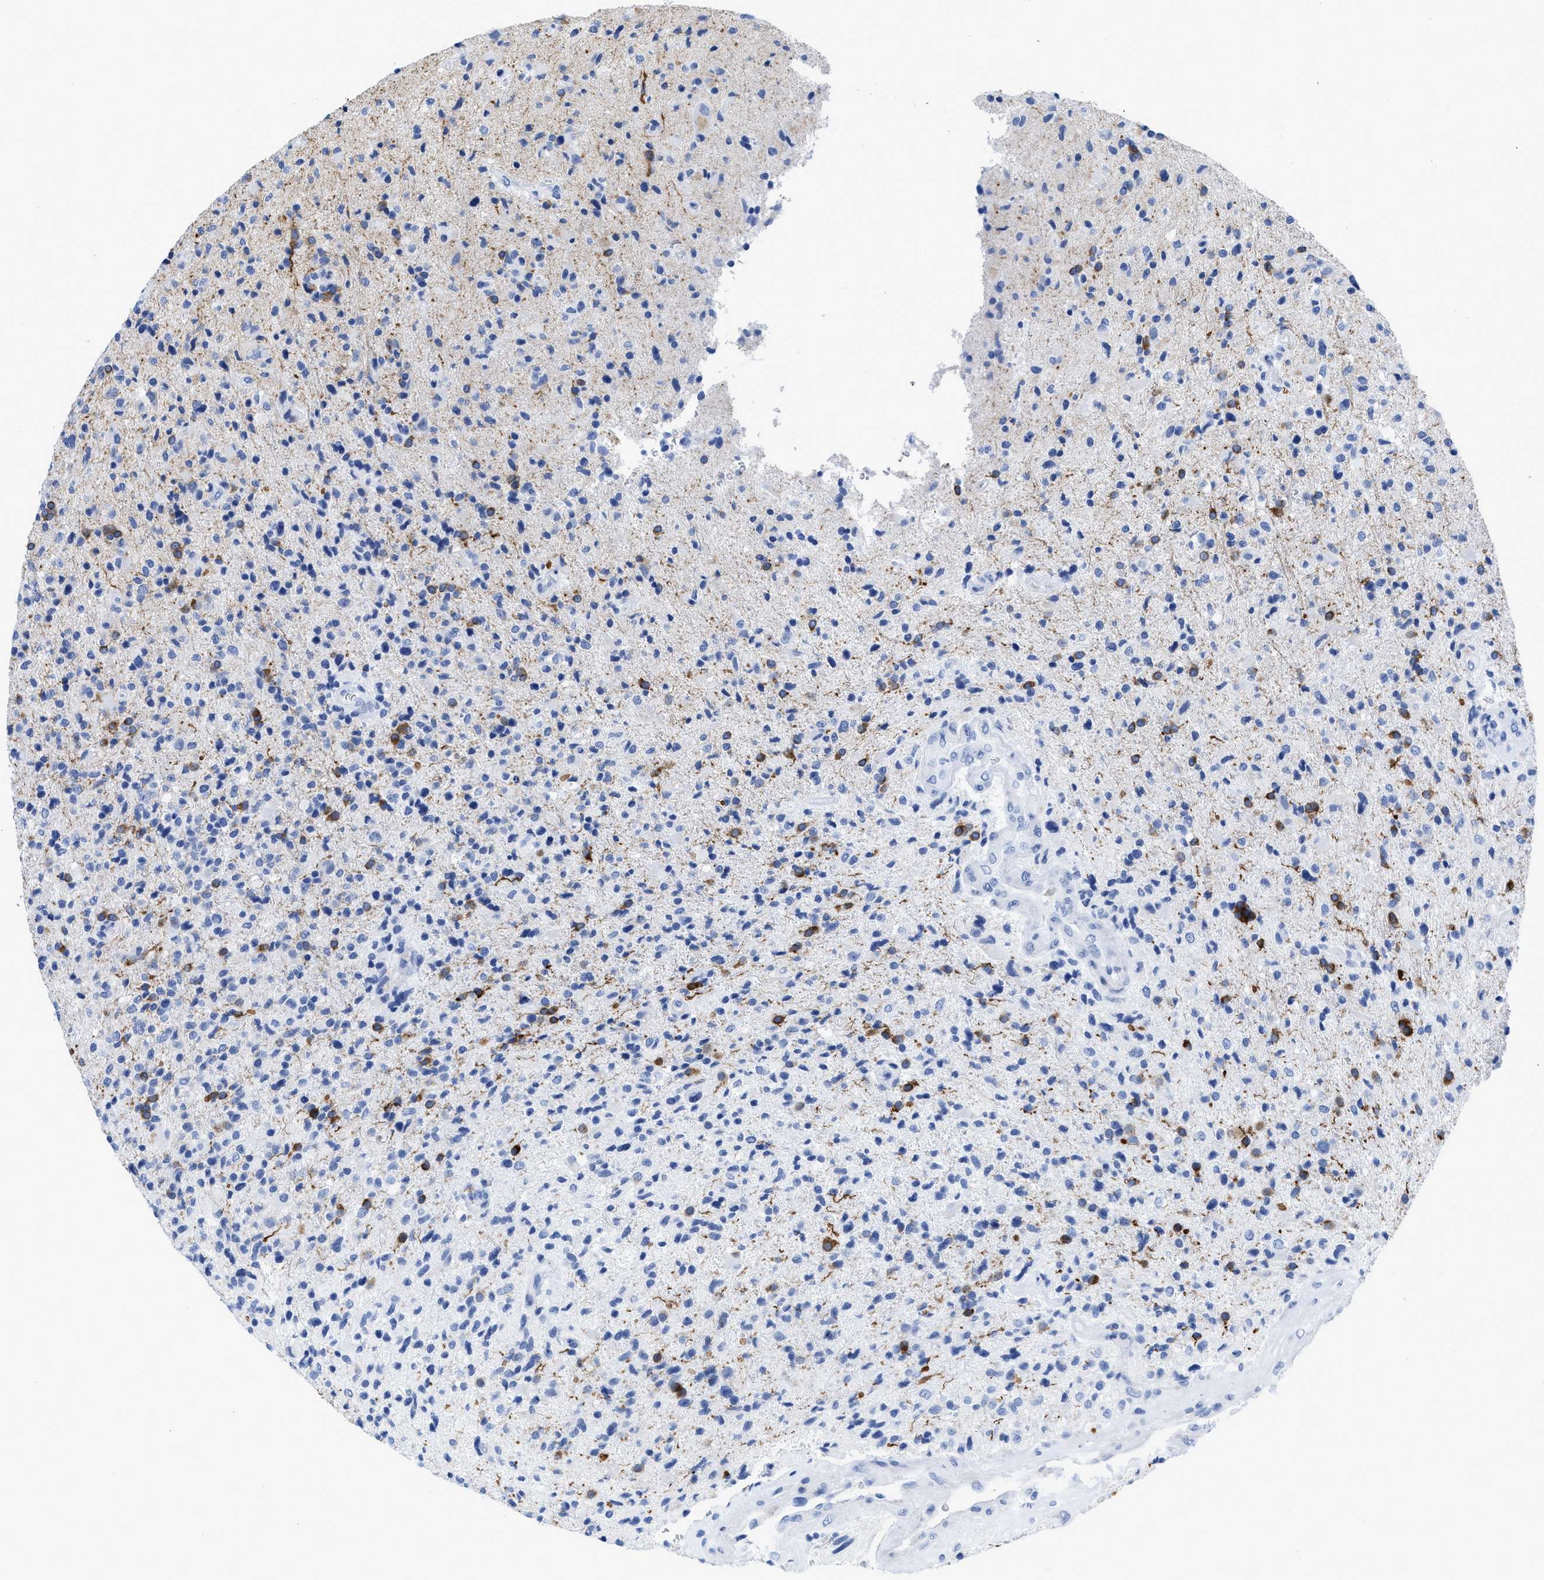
{"staining": {"intensity": "moderate", "quantity": "<25%", "location": "cytoplasmic/membranous"}, "tissue": "glioma", "cell_type": "Tumor cells", "image_type": "cancer", "snomed": [{"axis": "morphology", "description": "Glioma, malignant, High grade"}, {"axis": "topography", "description": "Brain"}], "caption": "A low amount of moderate cytoplasmic/membranous expression is present in about <25% of tumor cells in glioma tissue.", "gene": "DUSP26", "patient": {"sex": "male", "age": 72}}